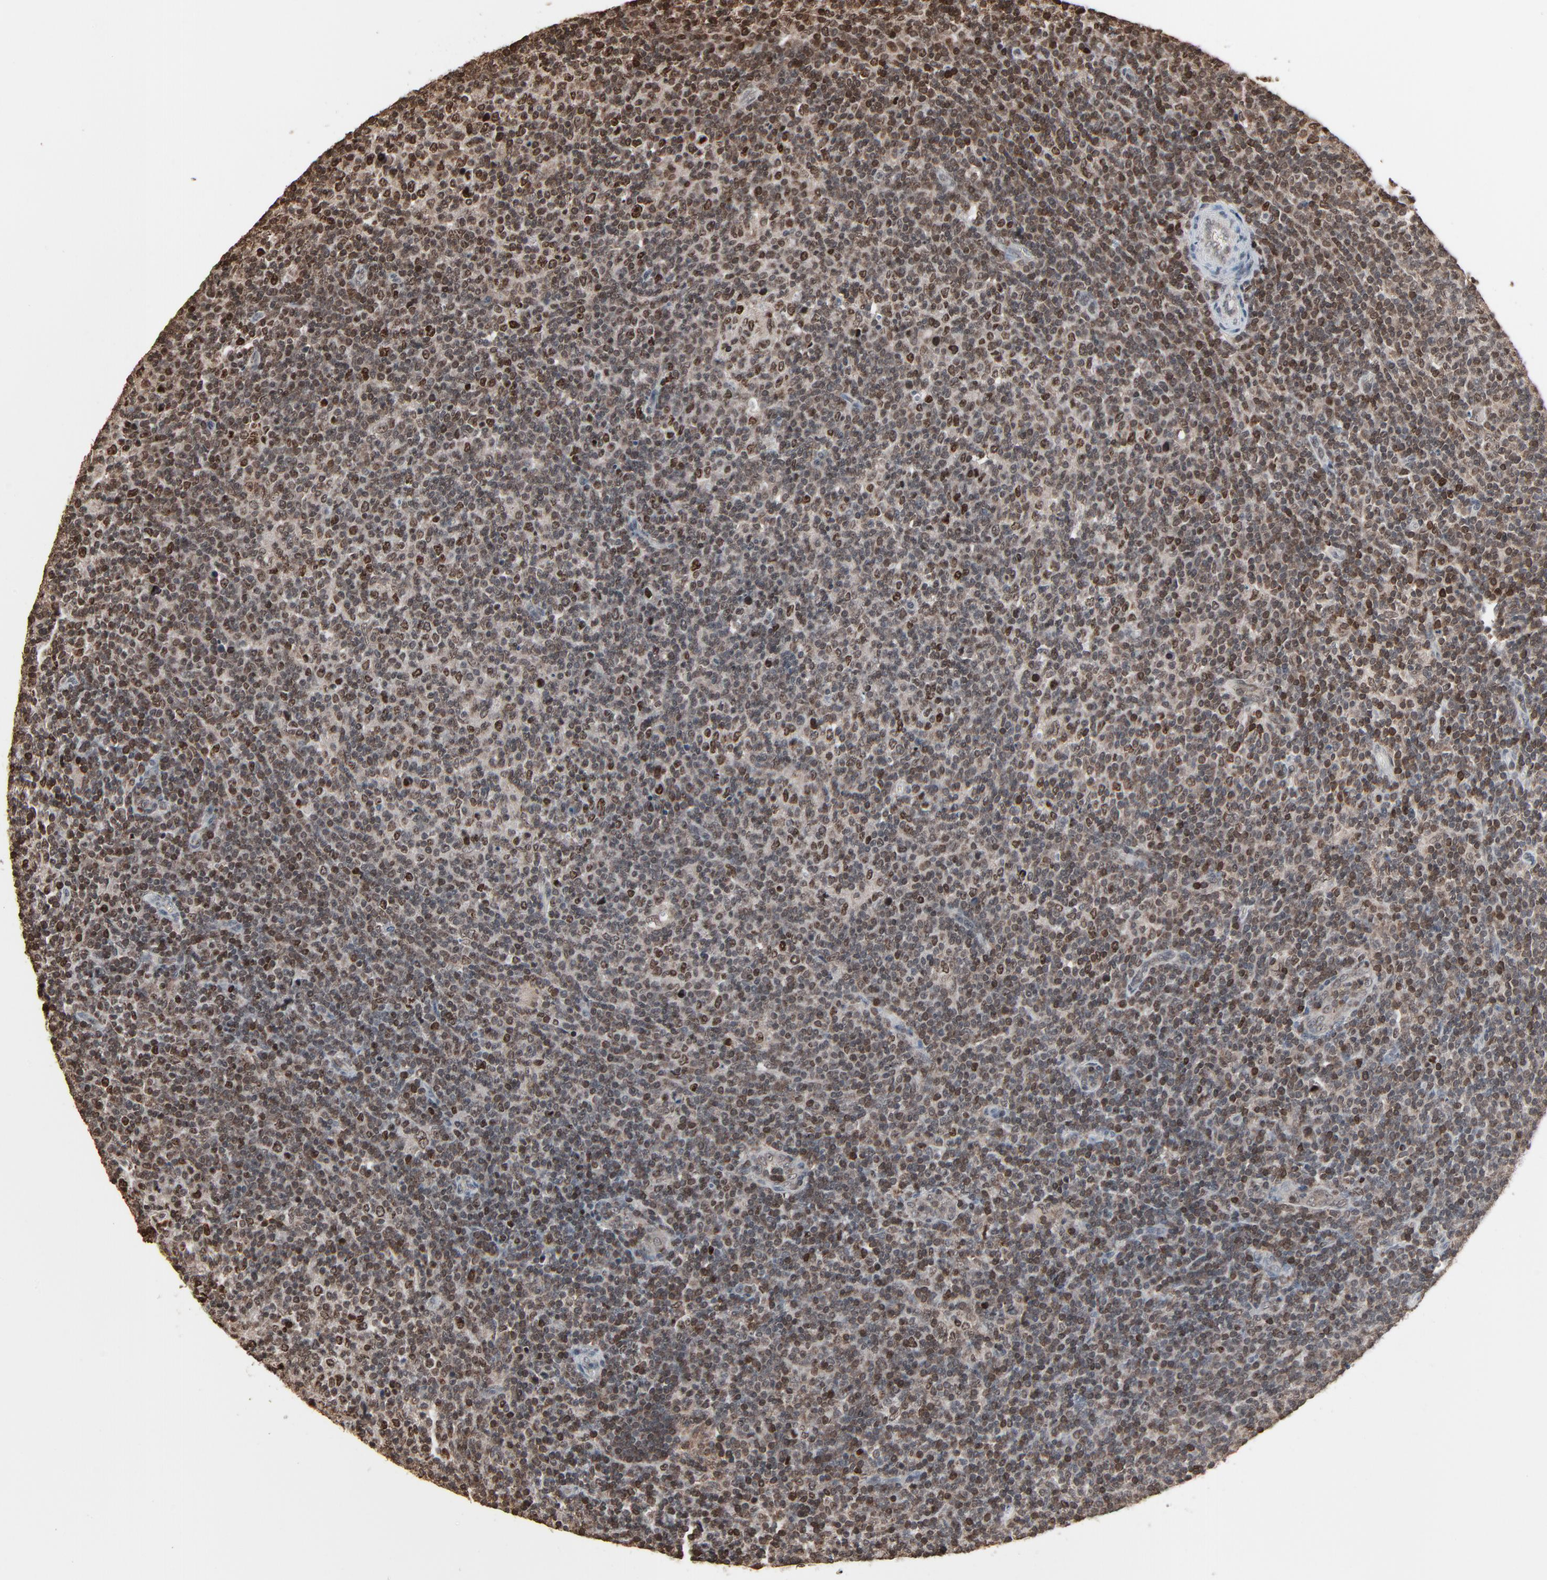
{"staining": {"intensity": "moderate", "quantity": ">75%", "location": "nuclear"}, "tissue": "lymphoma", "cell_type": "Tumor cells", "image_type": "cancer", "snomed": [{"axis": "morphology", "description": "Malignant lymphoma, non-Hodgkin's type, Low grade"}, {"axis": "topography", "description": "Lymph node"}], "caption": "Brown immunohistochemical staining in human lymphoma displays moderate nuclear expression in approximately >75% of tumor cells.", "gene": "RPS6KA3", "patient": {"sex": "male", "age": 70}}